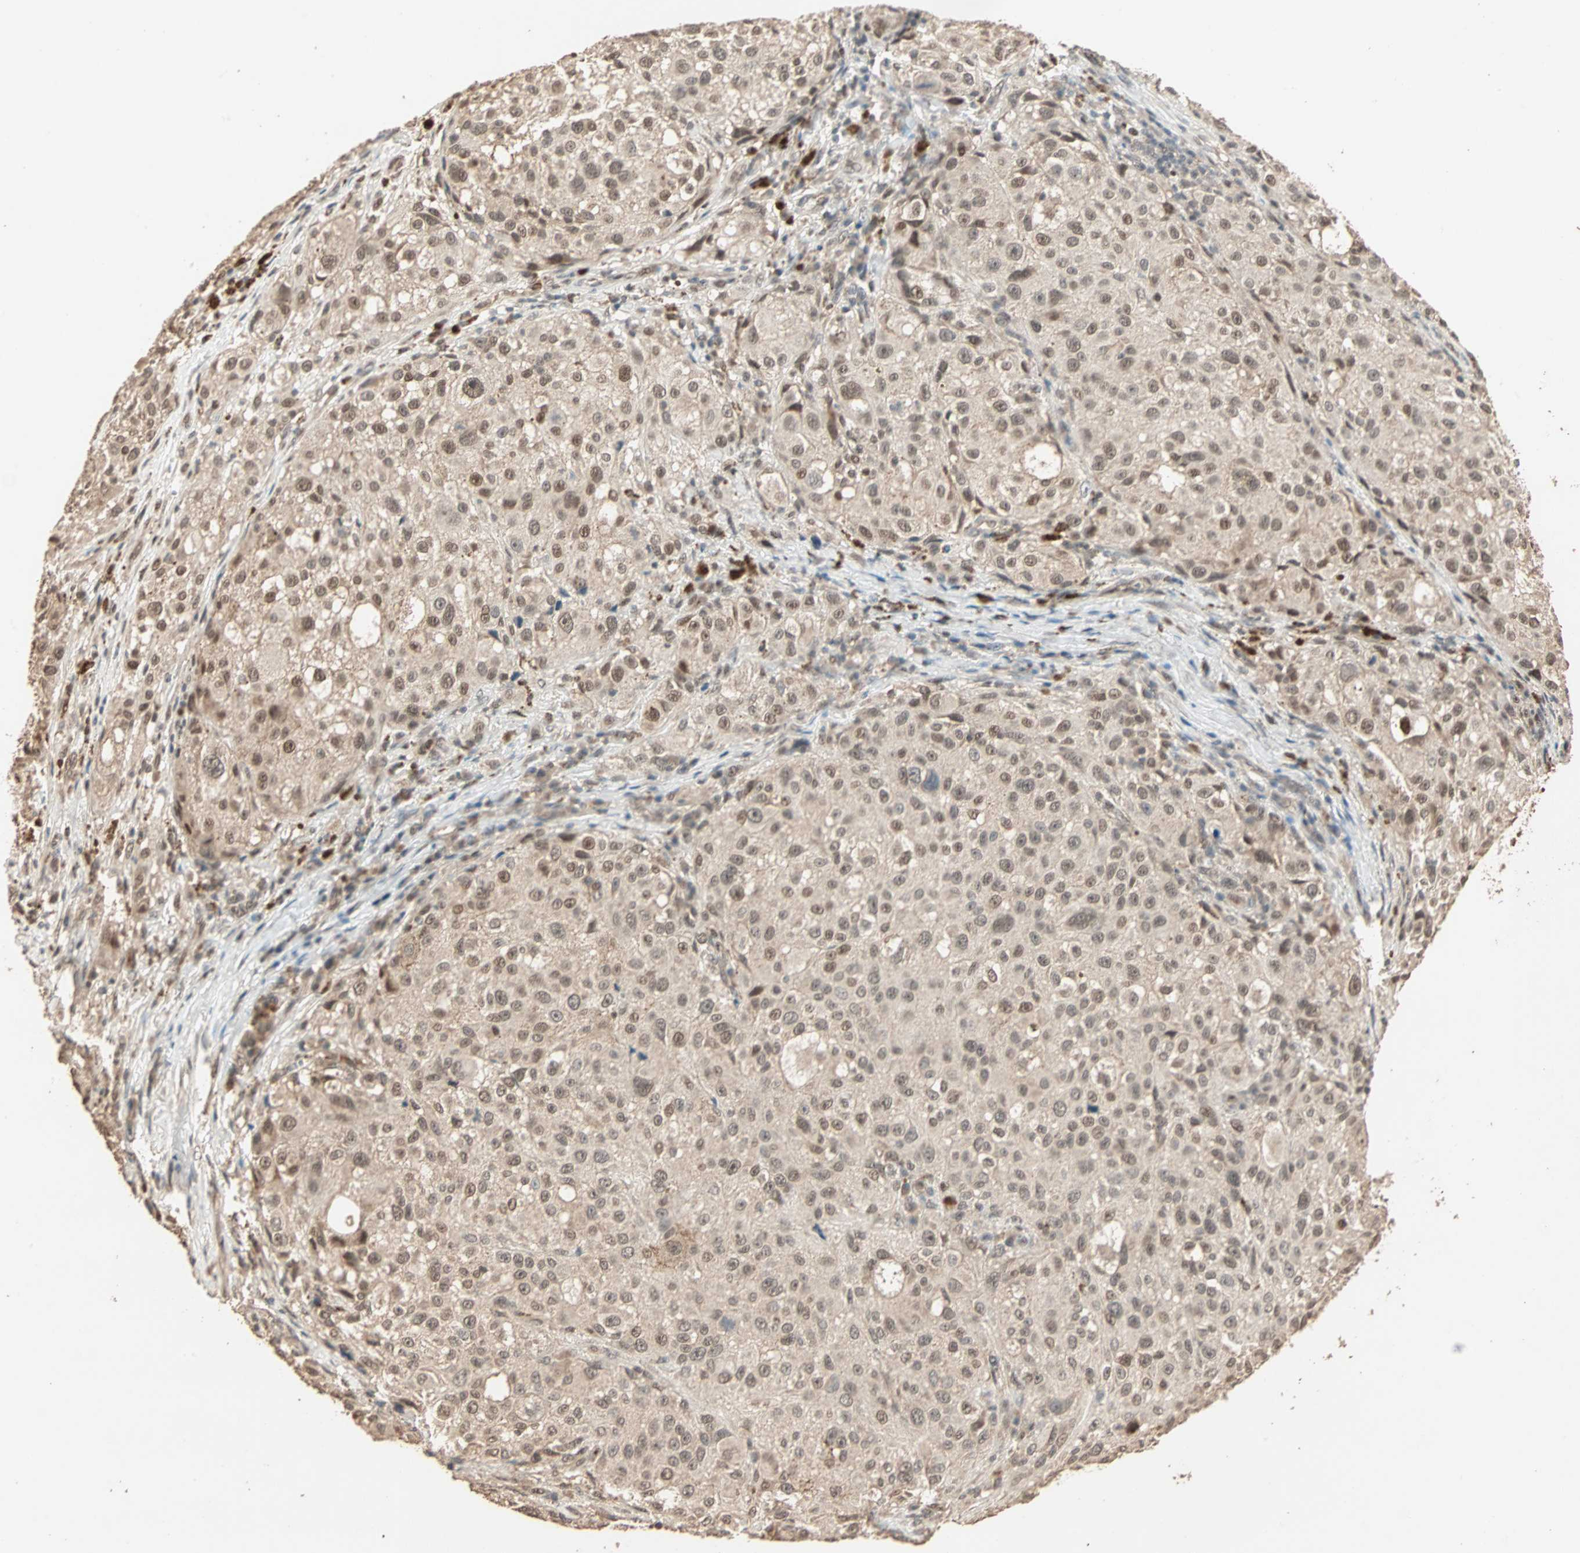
{"staining": {"intensity": "moderate", "quantity": ">75%", "location": "cytoplasmic/membranous,nuclear"}, "tissue": "melanoma", "cell_type": "Tumor cells", "image_type": "cancer", "snomed": [{"axis": "morphology", "description": "Necrosis, NOS"}, {"axis": "morphology", "description": "Malignant melanoma, NOS"}, {"axis": "topography", "description": "Skin"}], "caption": "Immunohistochemical staining of human melanoma exhibits medium levels of moderate cytoplasmic/membranous and nuclear protein positivity in approximately >75% of tumor cells.", "gene": "ZBTB33", "patient": {"sex": "female", "age": 87}}